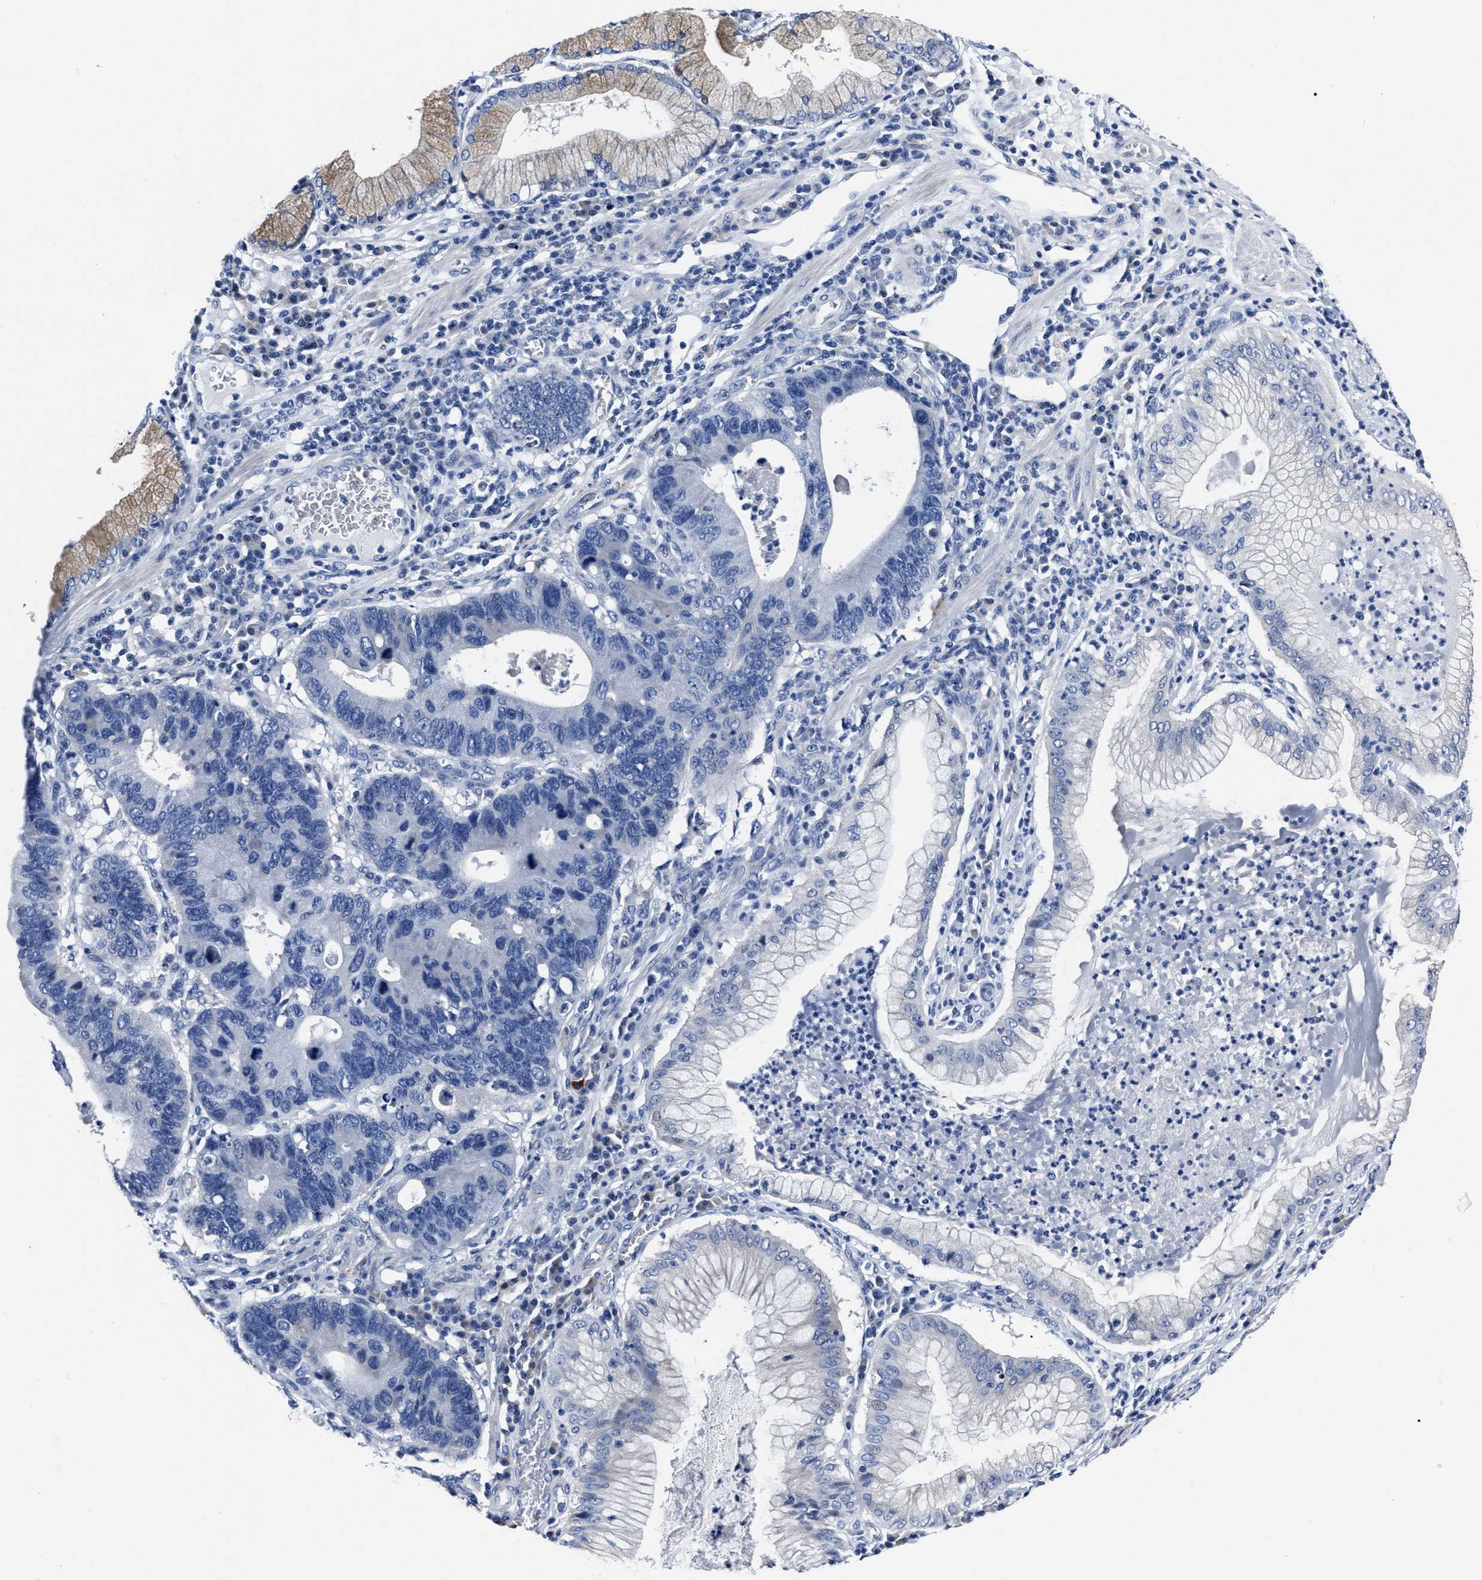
{"staining": {"intensity": "negative", "quantity": "none", "location": "none"}, "tissue": "stomach cancer", "cell_type": "Tumor cells", "image_type": "cancer", "snomed": [{"axis": "morphology", "description": "Adenocarcinoma, NOS"}, {"axis": "topography", "description": "Stomach"}], "caption": "Immunohistochemistry (IHC) of human stomach adenocarcinoma exhibits no expression in tumor cells.", "gene": "MOV10L1", "patient": {"sex": "male", "age": 59}}